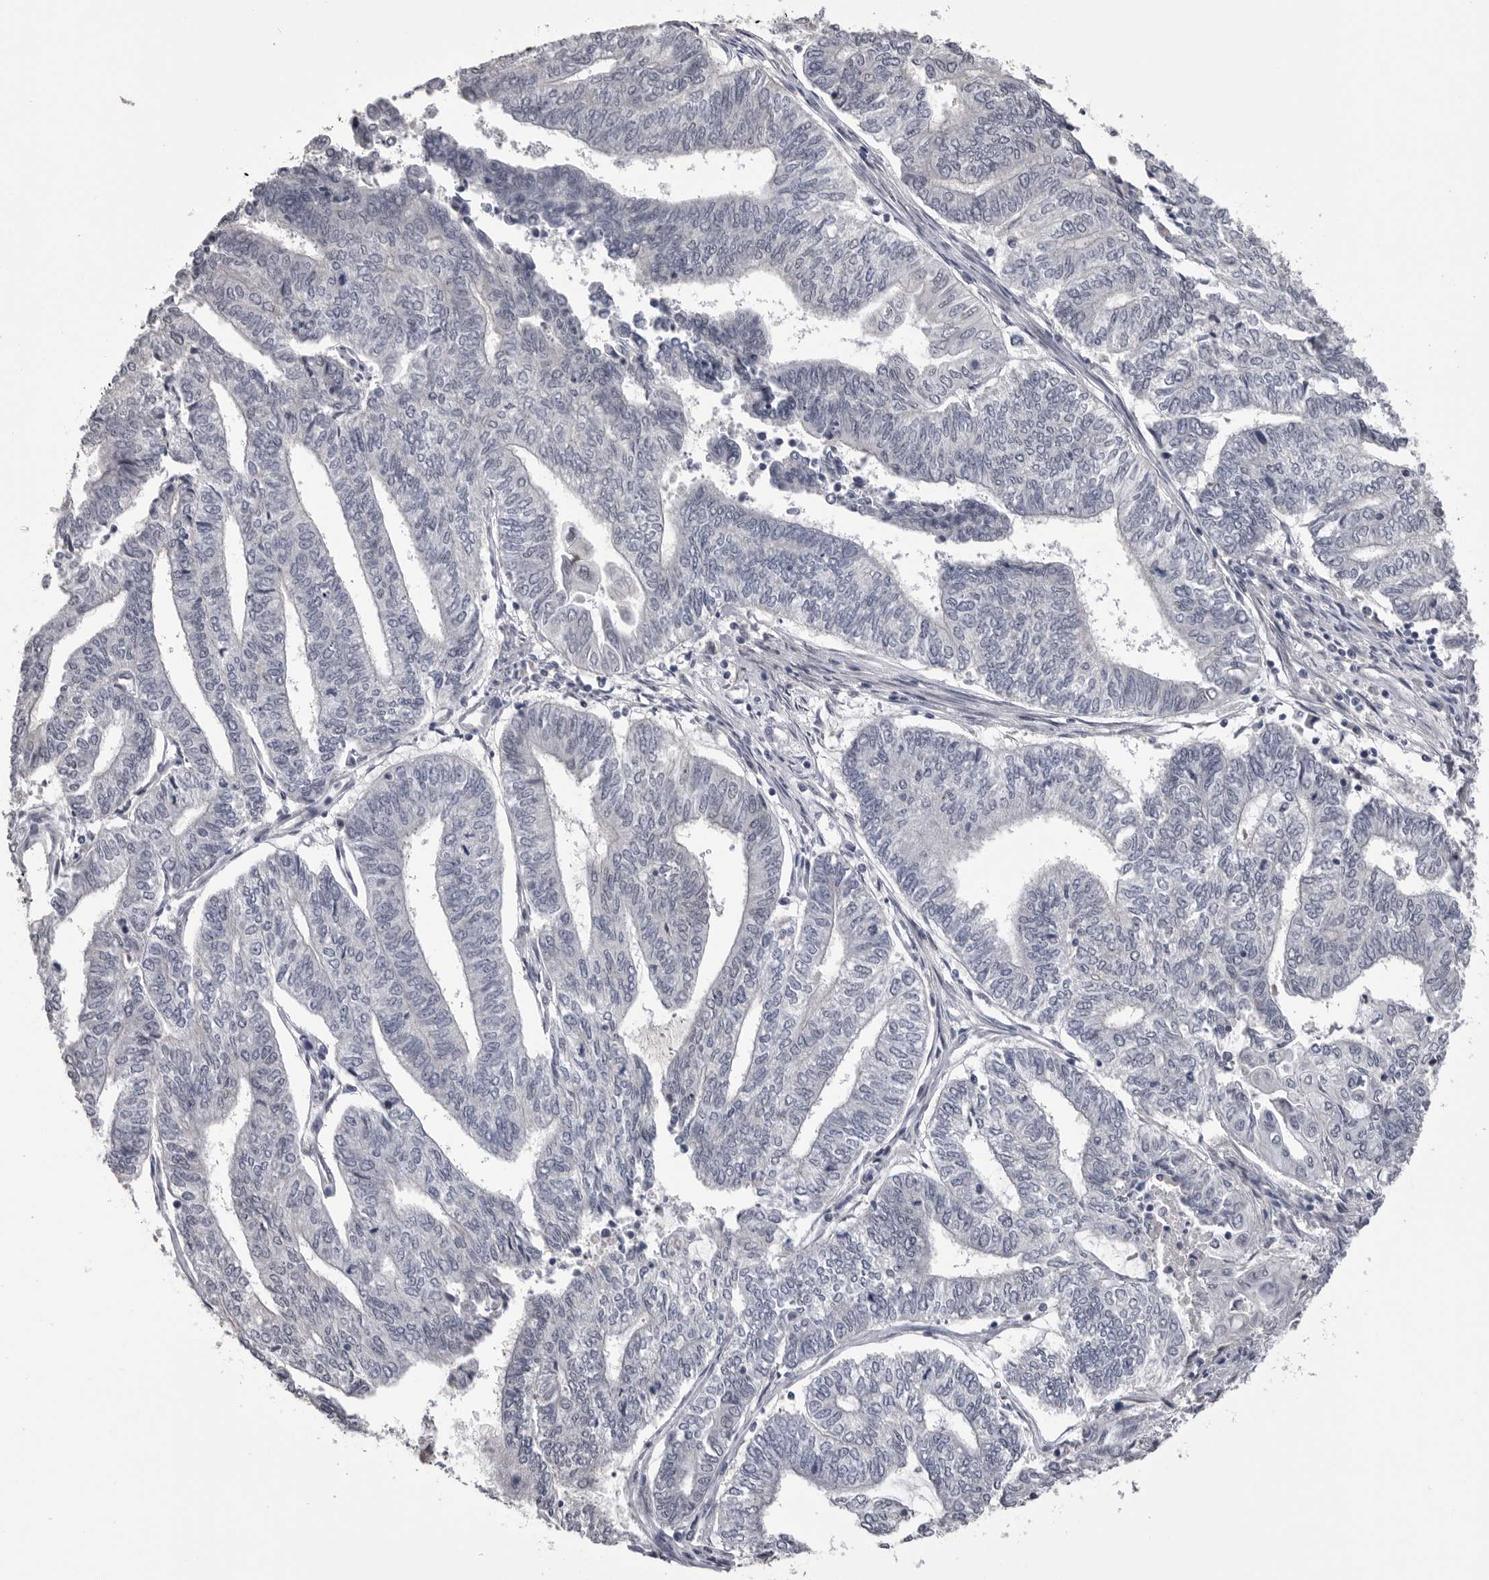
{"staining": {"intensity": "negative", "quantity": "none", "location": "none"}, "tissue": "endometrial cancer", "cell_type": "Tumor cells", "image_type": "cancer", "snomed": [{"axis": "morphology", "description": "Adenocarcinoma, NOS"}, {"axis": "topography", "description": "Uterus"}, {"axis": "topography", "description": "Endometrium"}], "caption": "Immunohistochemical staining of human endometrial cancer (adenocarcinoma) shows no significant positivity in tumor cells. (DAB (3,3'-diaminobenzidine) IHC with hematoxylin counter stain).", "gene": "DLG2", "patient": {"sex": "female", "age": 70}}